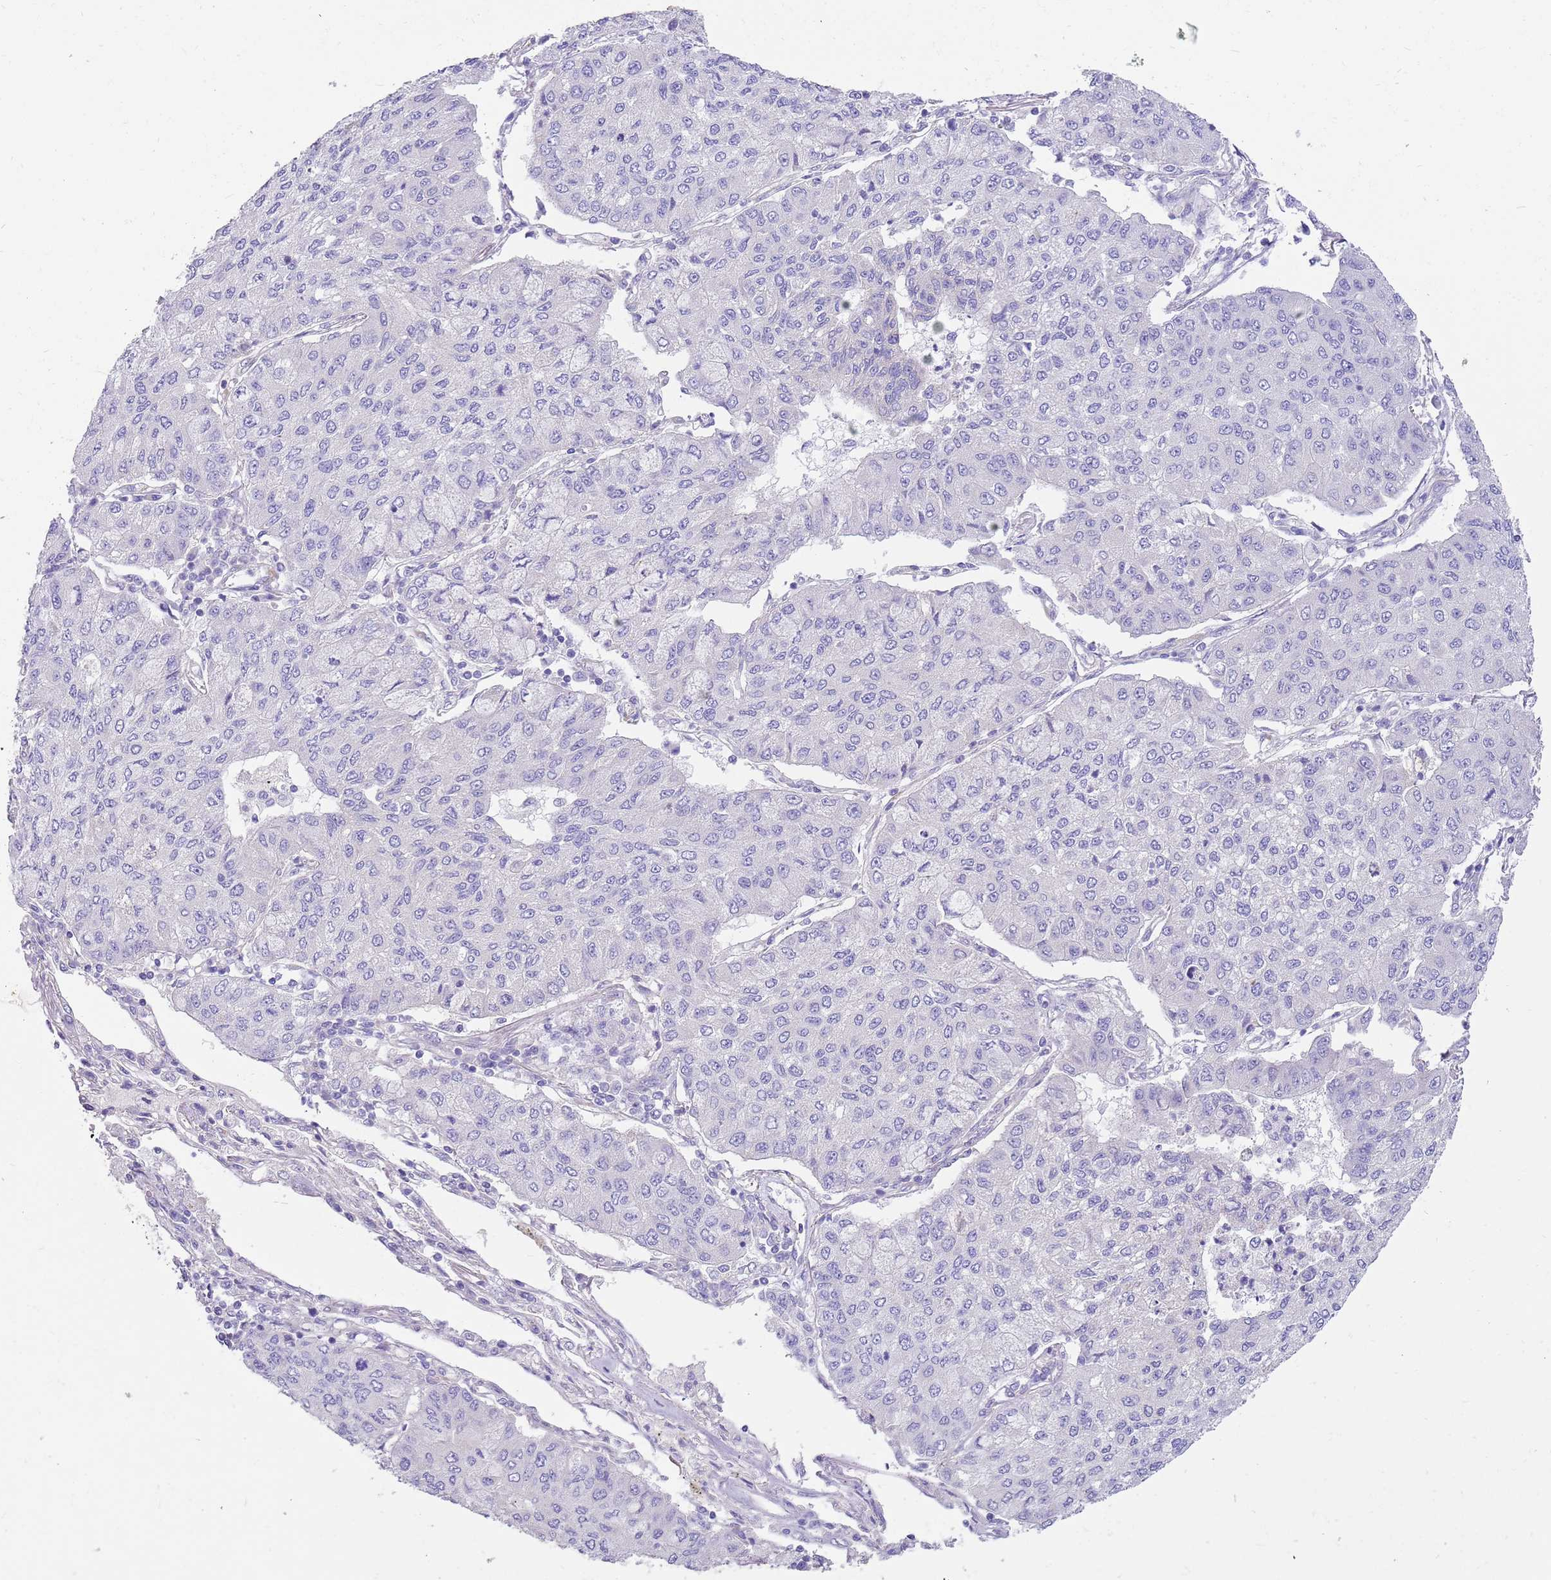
{"staining": {"intensity": "negative", "quantity": "none", "location": "none"}, "tissue": "lung cancer", "cell_type": "Tumor cells", "image_type": "cancer", "snomed": [{"axis": "morphology", "description": "Squamous cell carcinoma, NOS"}, {"axis": "topography", "description": "Lung"}], "caption": "Immunohistochemistry (IHC) of human lung cancer demonstrates no positivity in tumor cells.", "gene": "SERINC3", "patient": {"sex": "male", "age": 74}}